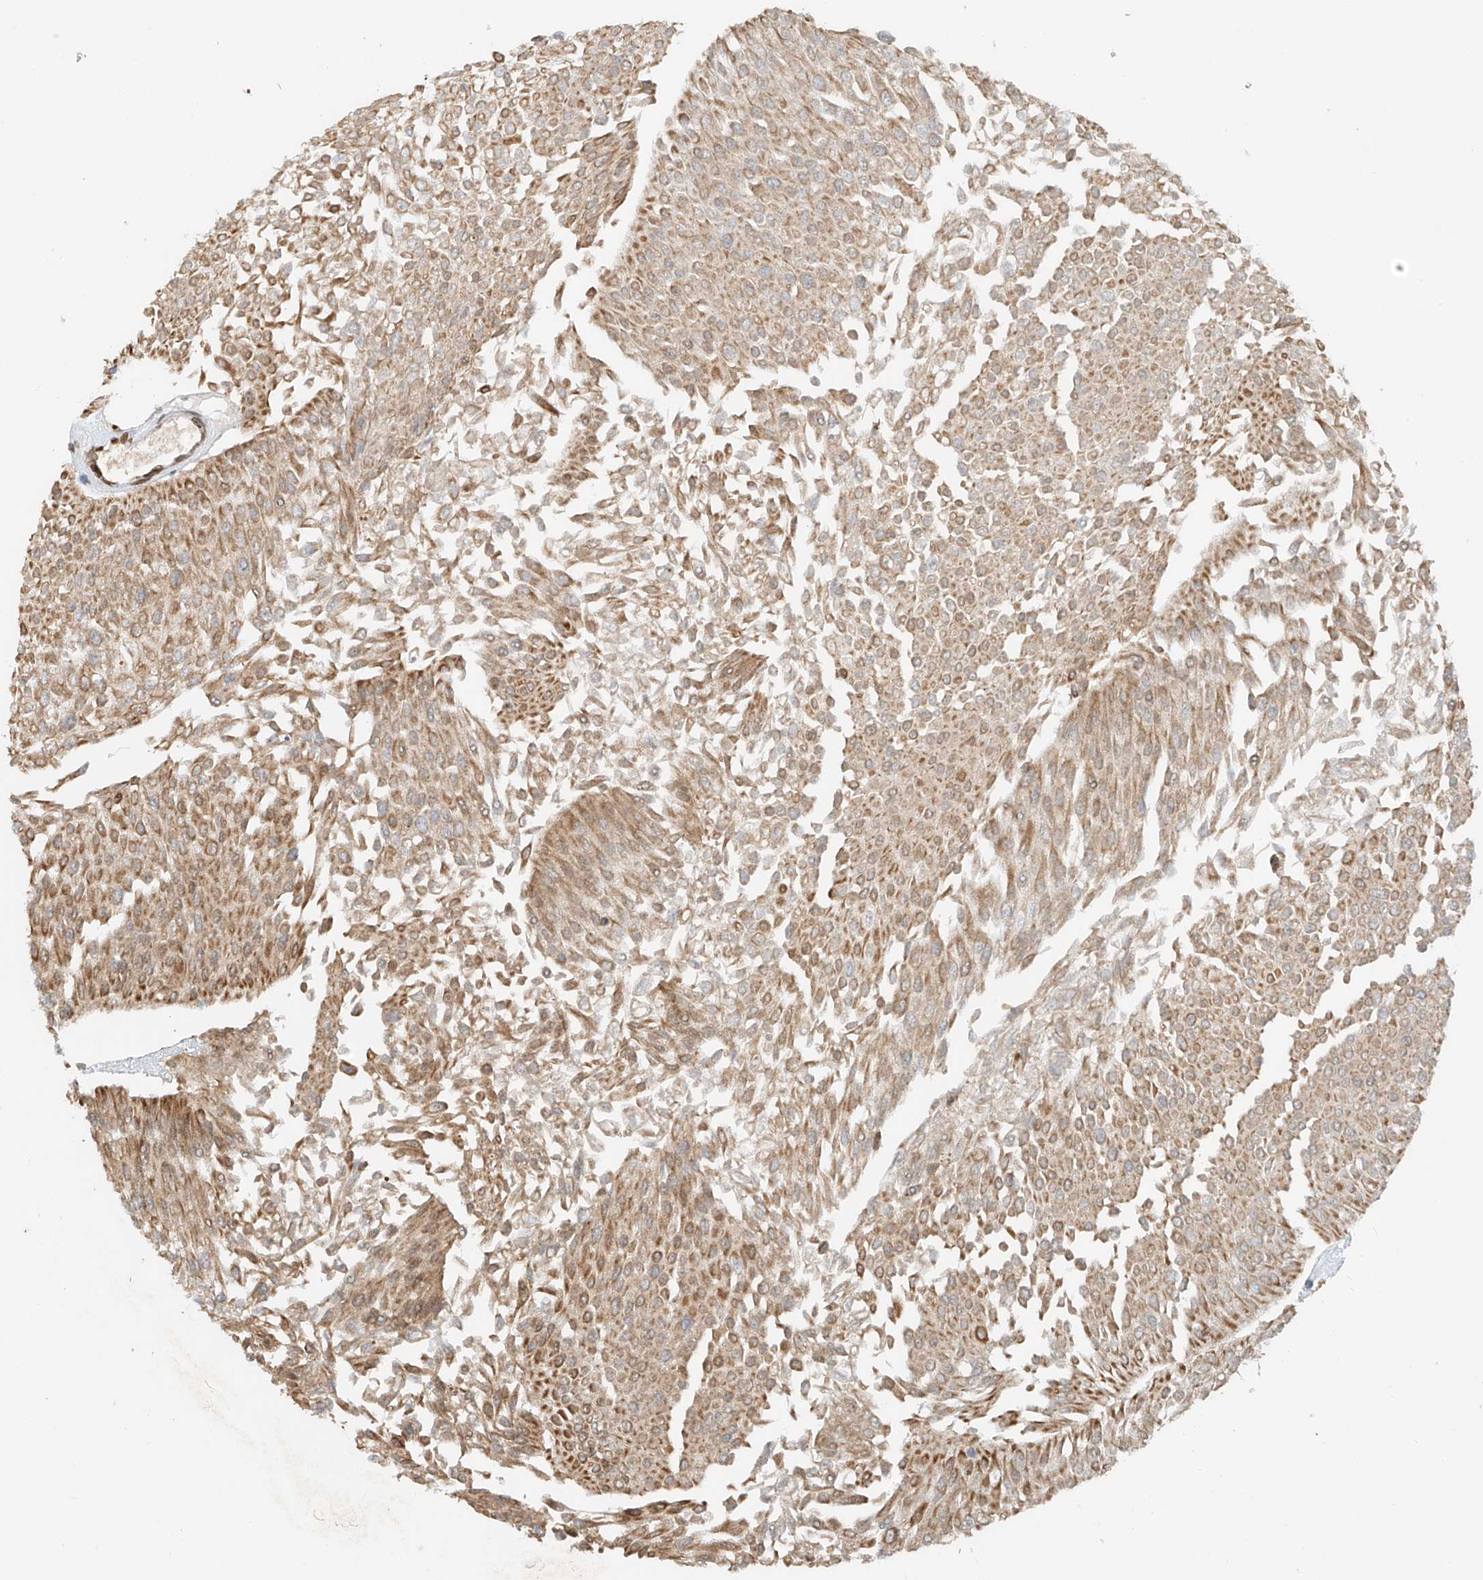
{"staining": {"intensity": "moderate", "quantity": ">75%", "location": "cytoplasmic/membranous"}, "tissue": "urothelial cancer", "cell_type": "Tumor cells", "image_type": "cancer", "snomed": [{"axis": "morphology", "description": "Urothelial carcinoma, Low grade"}, {"axis": "topography", "description": "Urinary bladder"}], "caption": "This is an image of immunohistochemistry (IHC) staining of urothelial cancer, which shows moderate staining in the cytoplasmic/membranous of tumor cells.", "gene": "STARD9", "patient": {"sex": "male", "age": 67}}